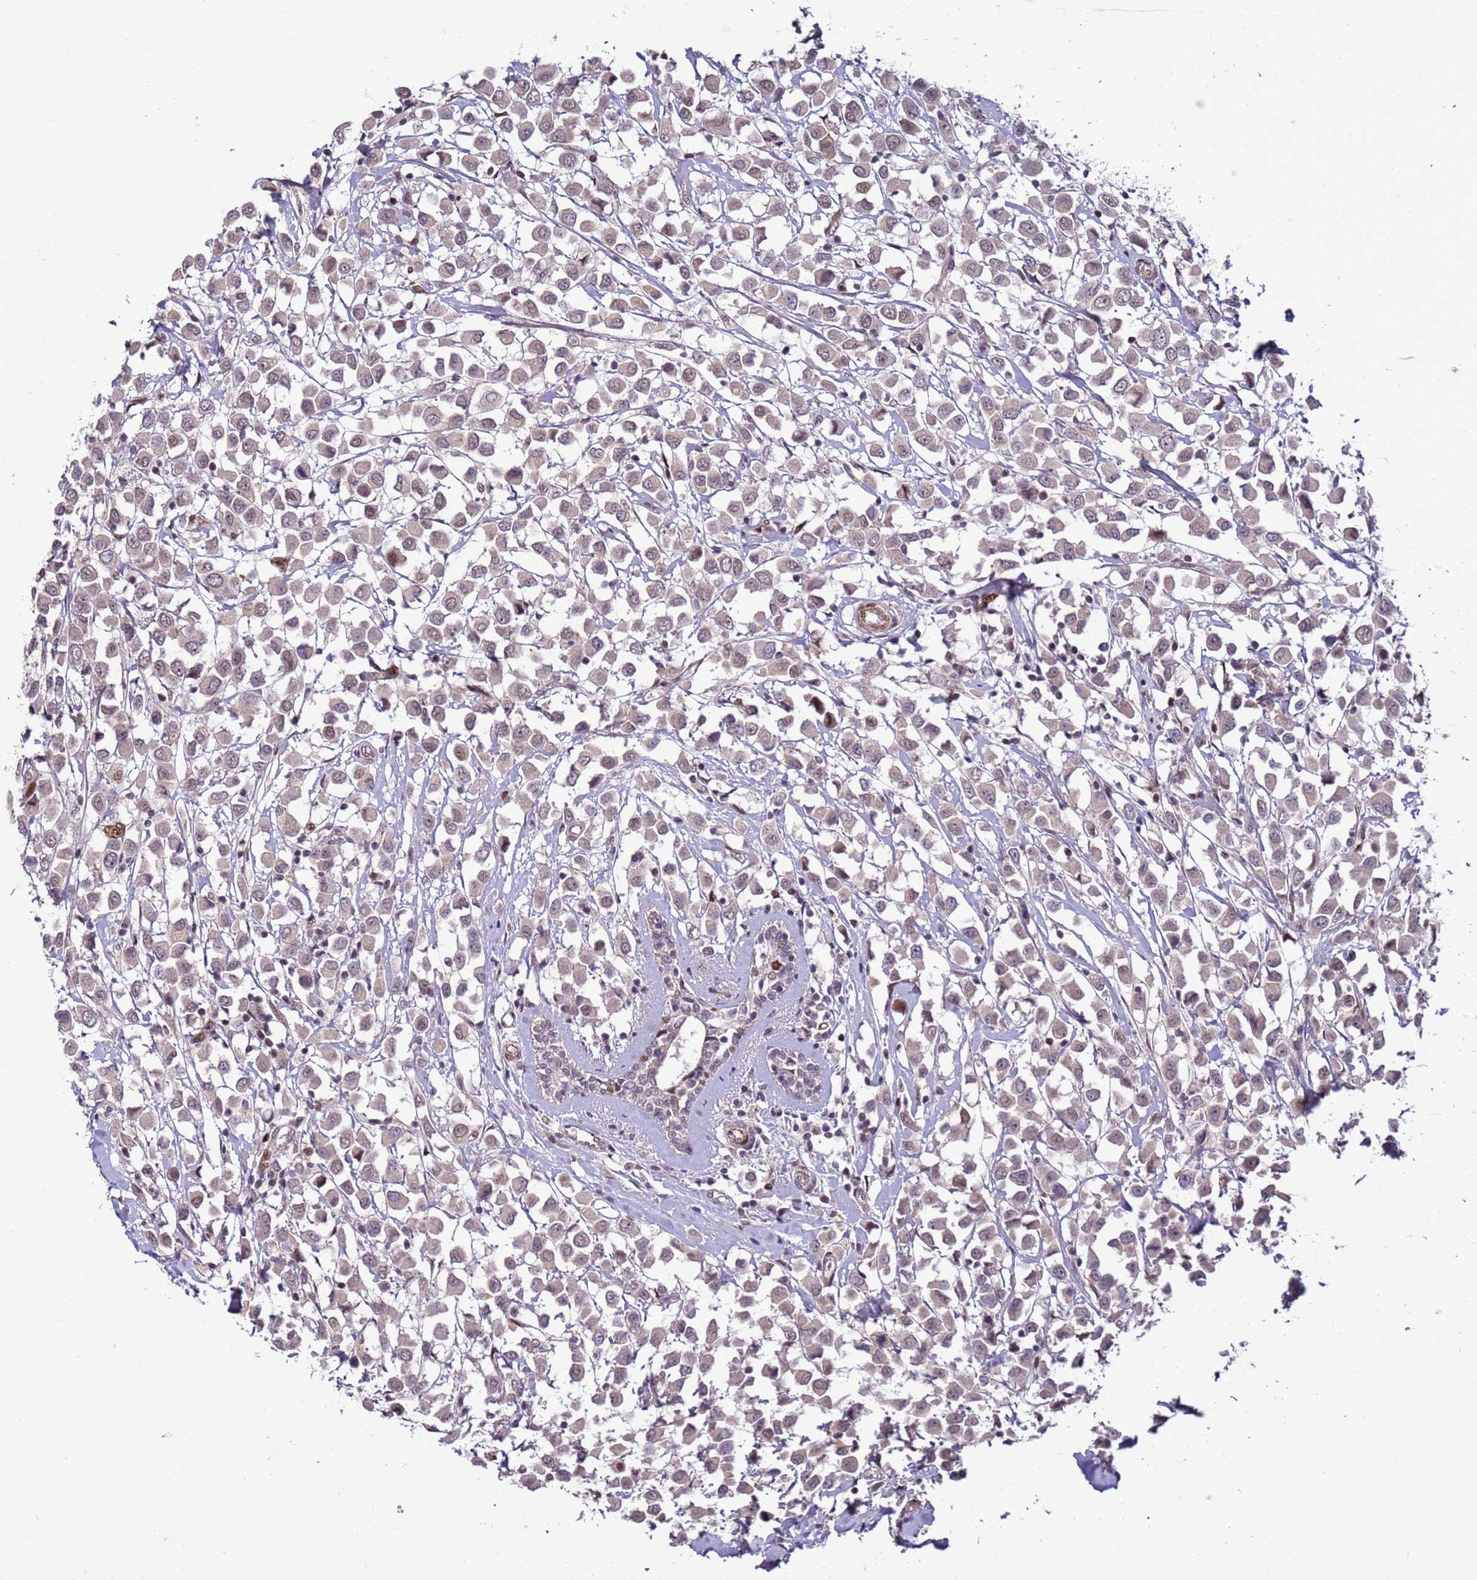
{"staining": {"intensity": "negative", "quantity": "none", "location": "none"}, "tissue": "breast cancer", "cell_type": "Tumor cells", "image_type": "cancer", "snomed": [{"axis": "morphology", "description": "Duct carcinoma"}, {"axis": "topography", "description": "Breast"}], "caption": "High magnification brightfield microscopy of invasive ductal carcinoma (breast) stained with DAB (3,3'-diaminobenzidine) (brown) and counterstained with hematoxylin (blue): tumor cells show no significant staining. (DAB (3,3'-diaminobenzidine) immunohistochemistry, high magnification).", "gene": "SHC3", "patient": {"sex": "female", "age": 61}}